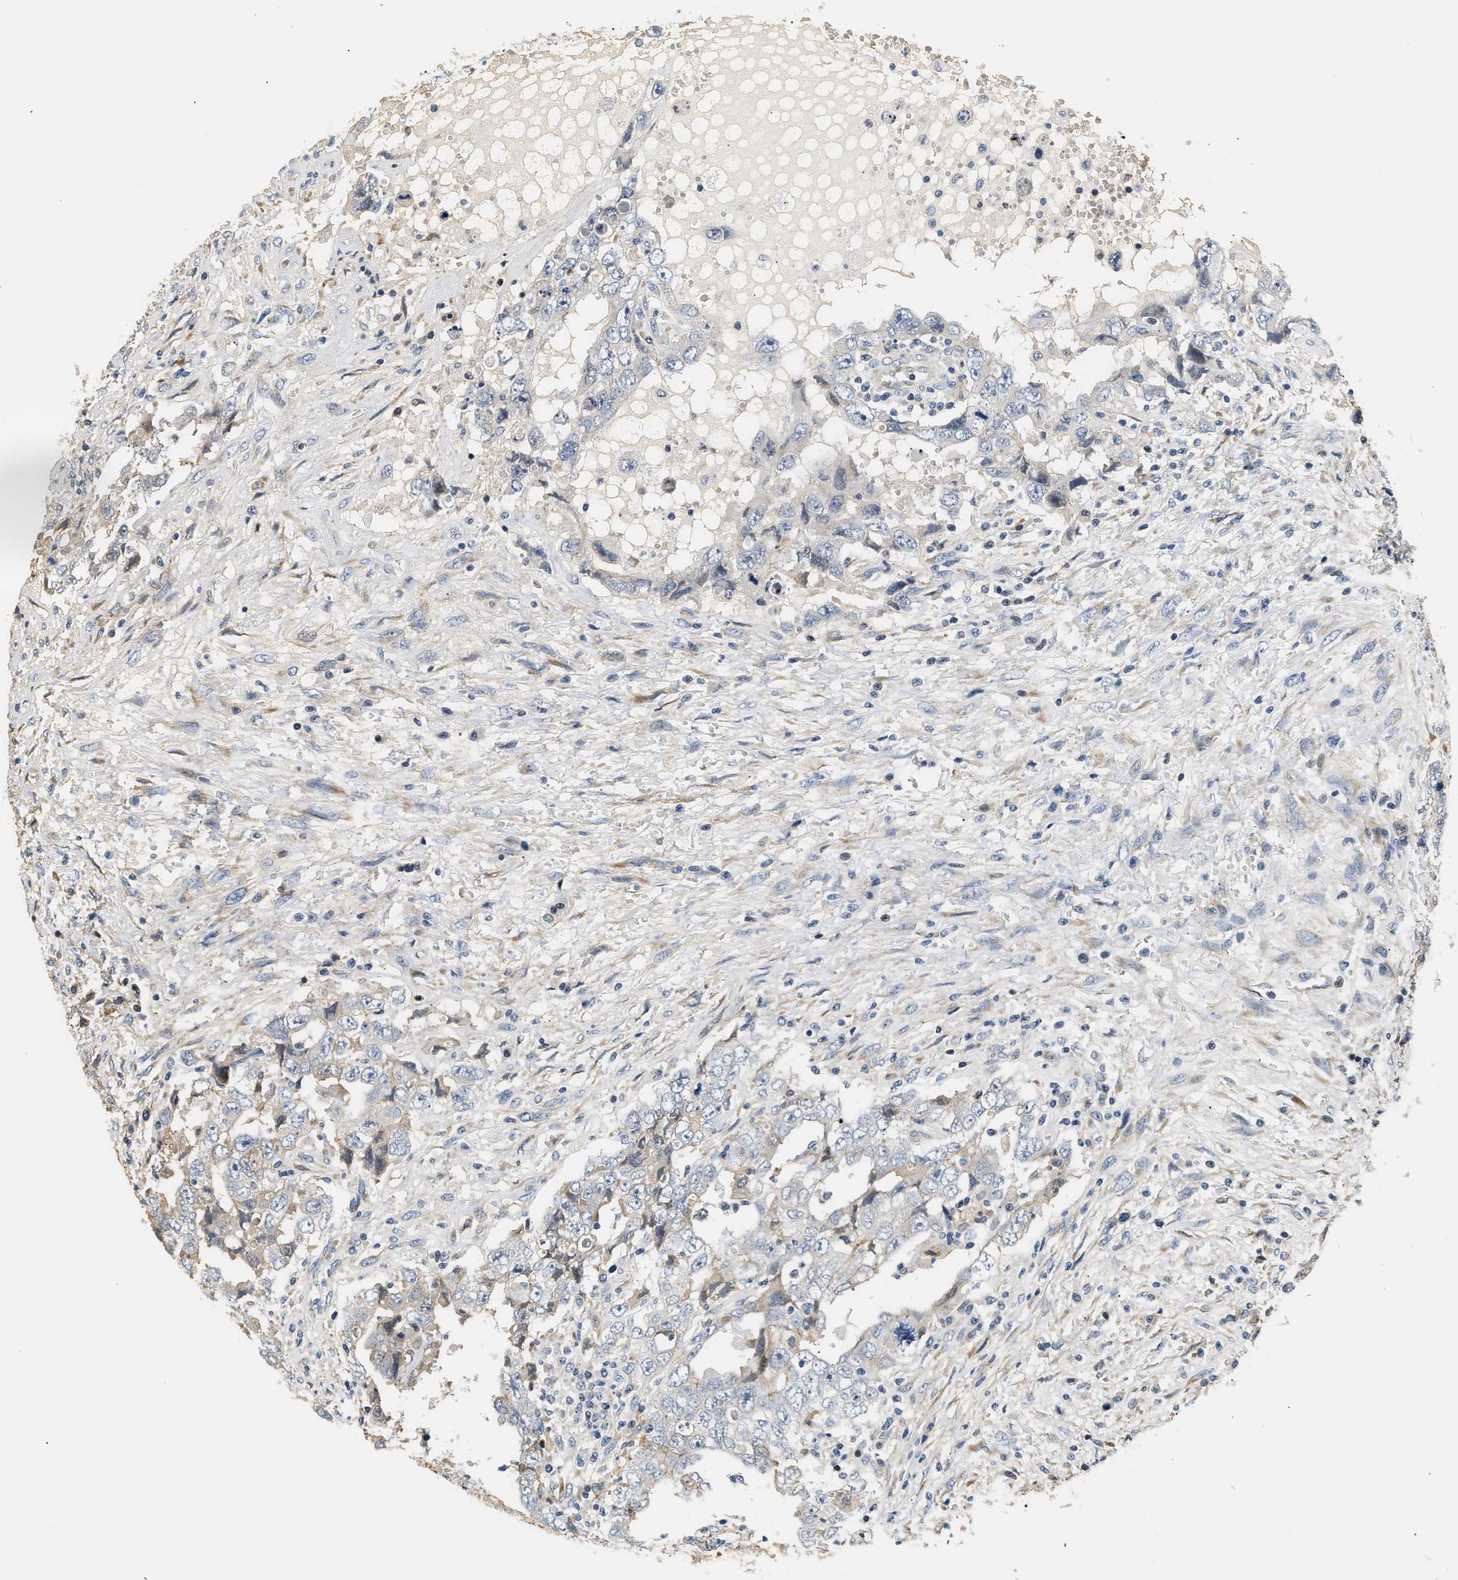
{"staining": {"intensity": "negative", "quantity": "none", "location": "none"}, "tissue": "testis cancer", "cell_type": "Tumor cells", "image_type": "cancer", "snomed": [{"axis": "morphology", "description": "Carcinoma, Embryonal, NOS"}, {"axis": "topography", "description": "Testis"}], "caption": "High power microscopy image of an immunohistochemistry (IHC) micrograph of embryonal carcinoma (testis), revealing no significant positivity in tumor cells. (Immunohistochemistry (ihc), brightfield microscopy, high magnification).", "gene": "TNIP2", "patient": {"sex": "male", "age": 26}}